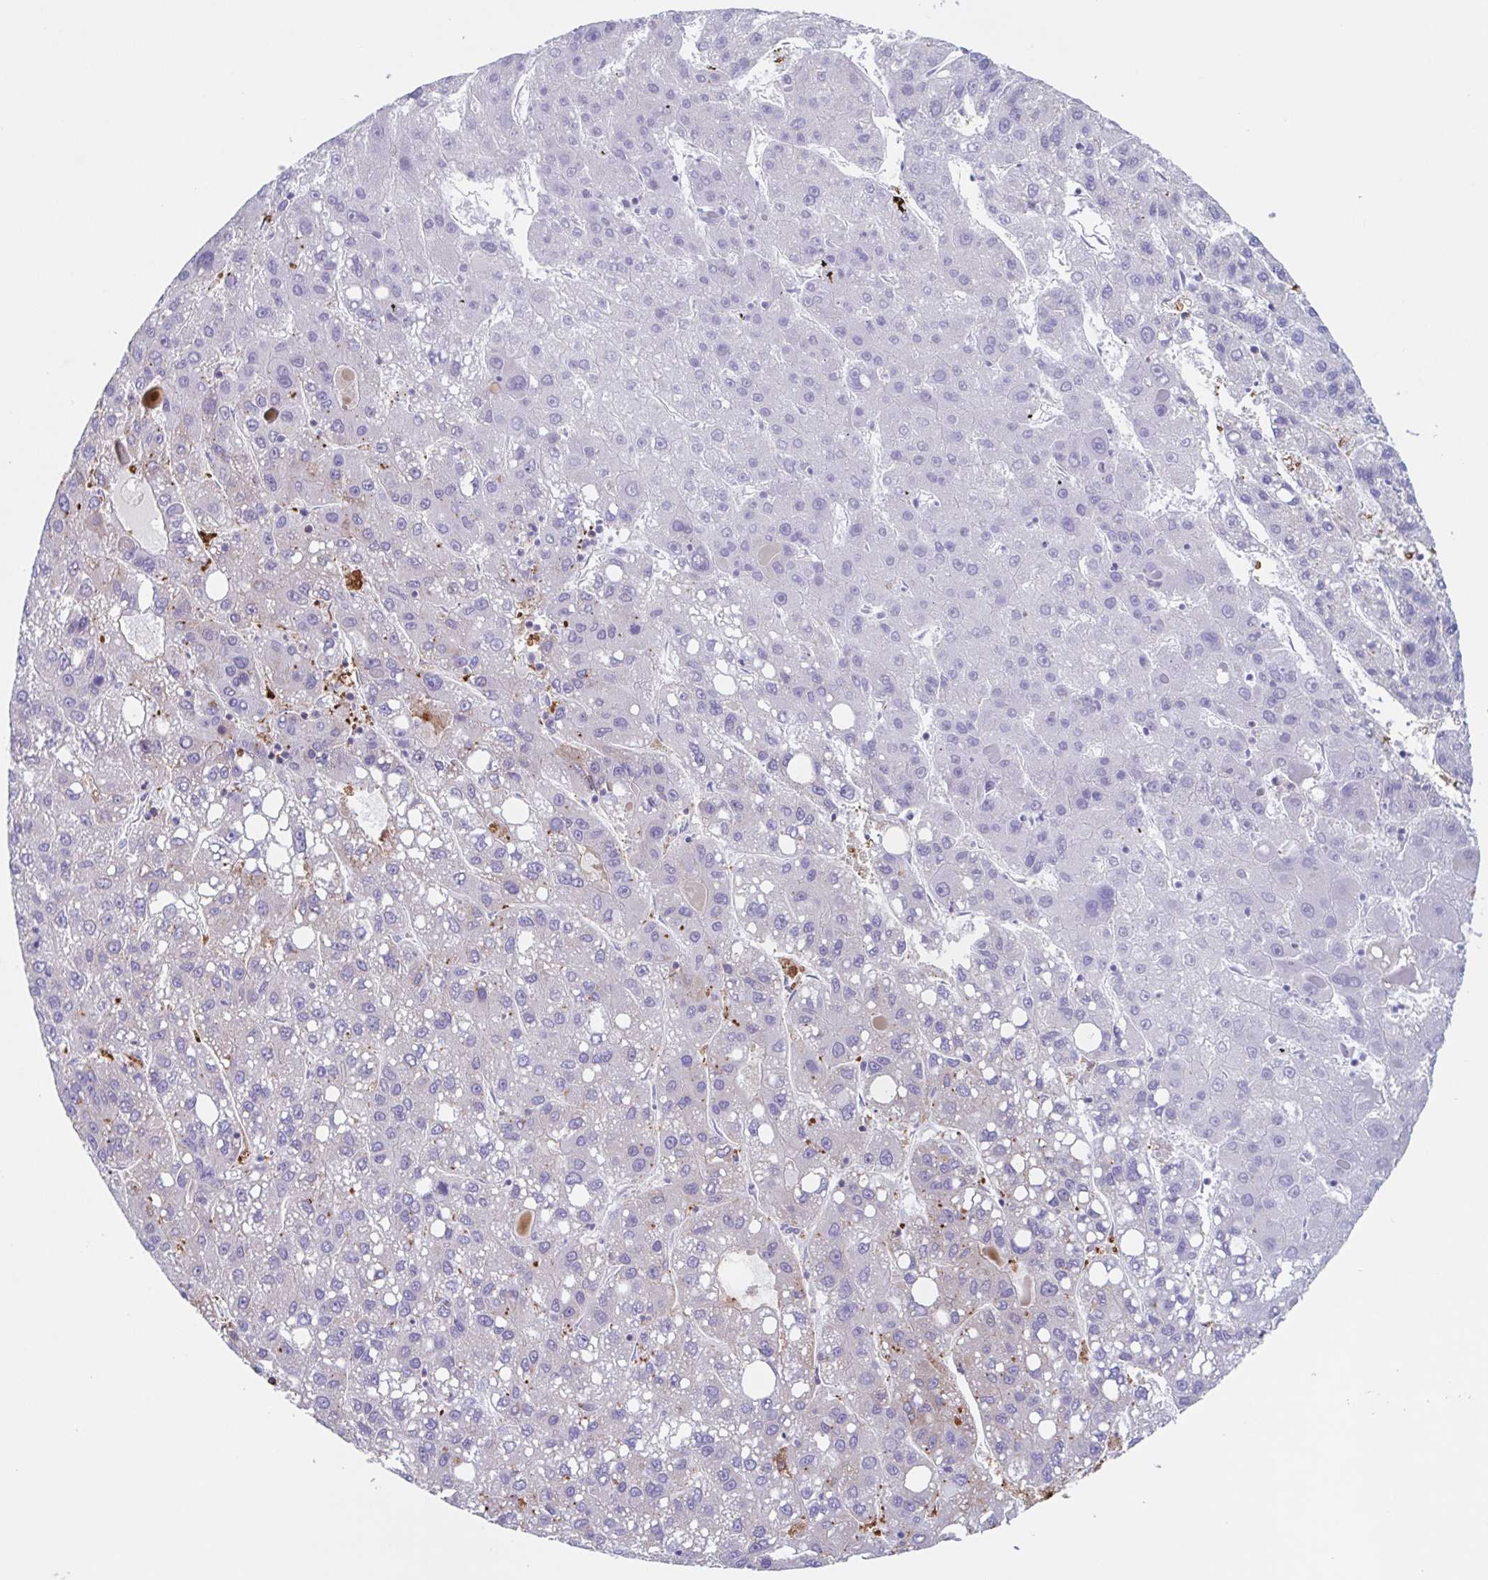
{"staining": {"intensity": "negative", "quantity": "none", "location": "none"}, "tissue": "liver cancer", "cell_type": "Tumor cells", "image_type": "cancer", "snomed": [{"axis": "morphology", "description": "Carcinoma, Hepatocellular, NOS"}, {"axis": "topography", "description": "Liver"}], "caption": "Tumor cells are negative for protein expression in human hepatocellular carcinoma (liver).", "gene": "TPD52", "patient": {"sex": "female", "age": 82}}